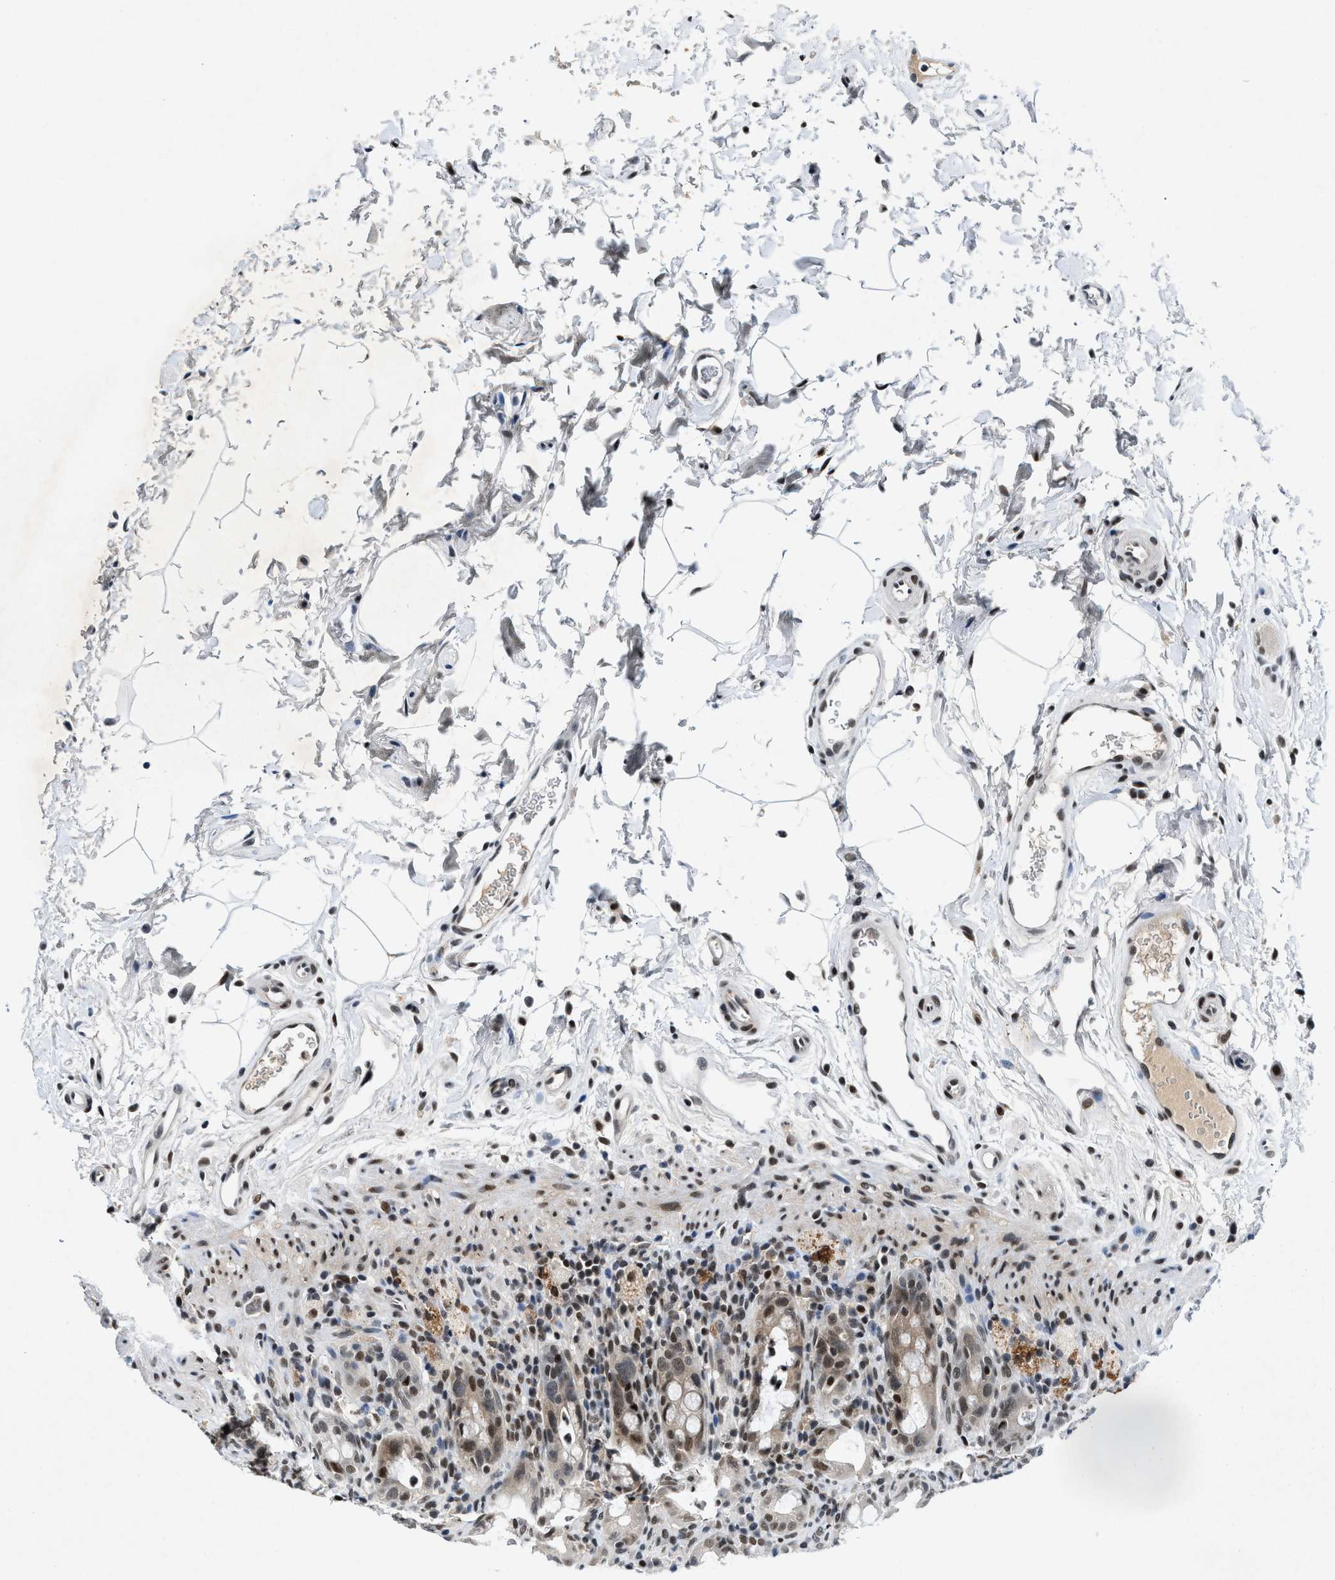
{"staining": {"intensity": "strong", "quantity": ">75%", "location": "cytoplasmic/membranous,nuclear"}, "tissue": "rectum", "cell_type": "Glandular cells", "image_type": "normal", "snomed": [{"axis": "morphology", "description": "Normal tissue, NOS"}, {"axis": "topography", "description": "Rectum"}], "caption": "Immunohistochemical staining of benign human rectum shows high levels of strong cytoplasmic/membranous,nuclear expression in approximately >75% of glandular cells.", "gene": "NCOA1", "patient": {"sex": "male", "age": 44}}